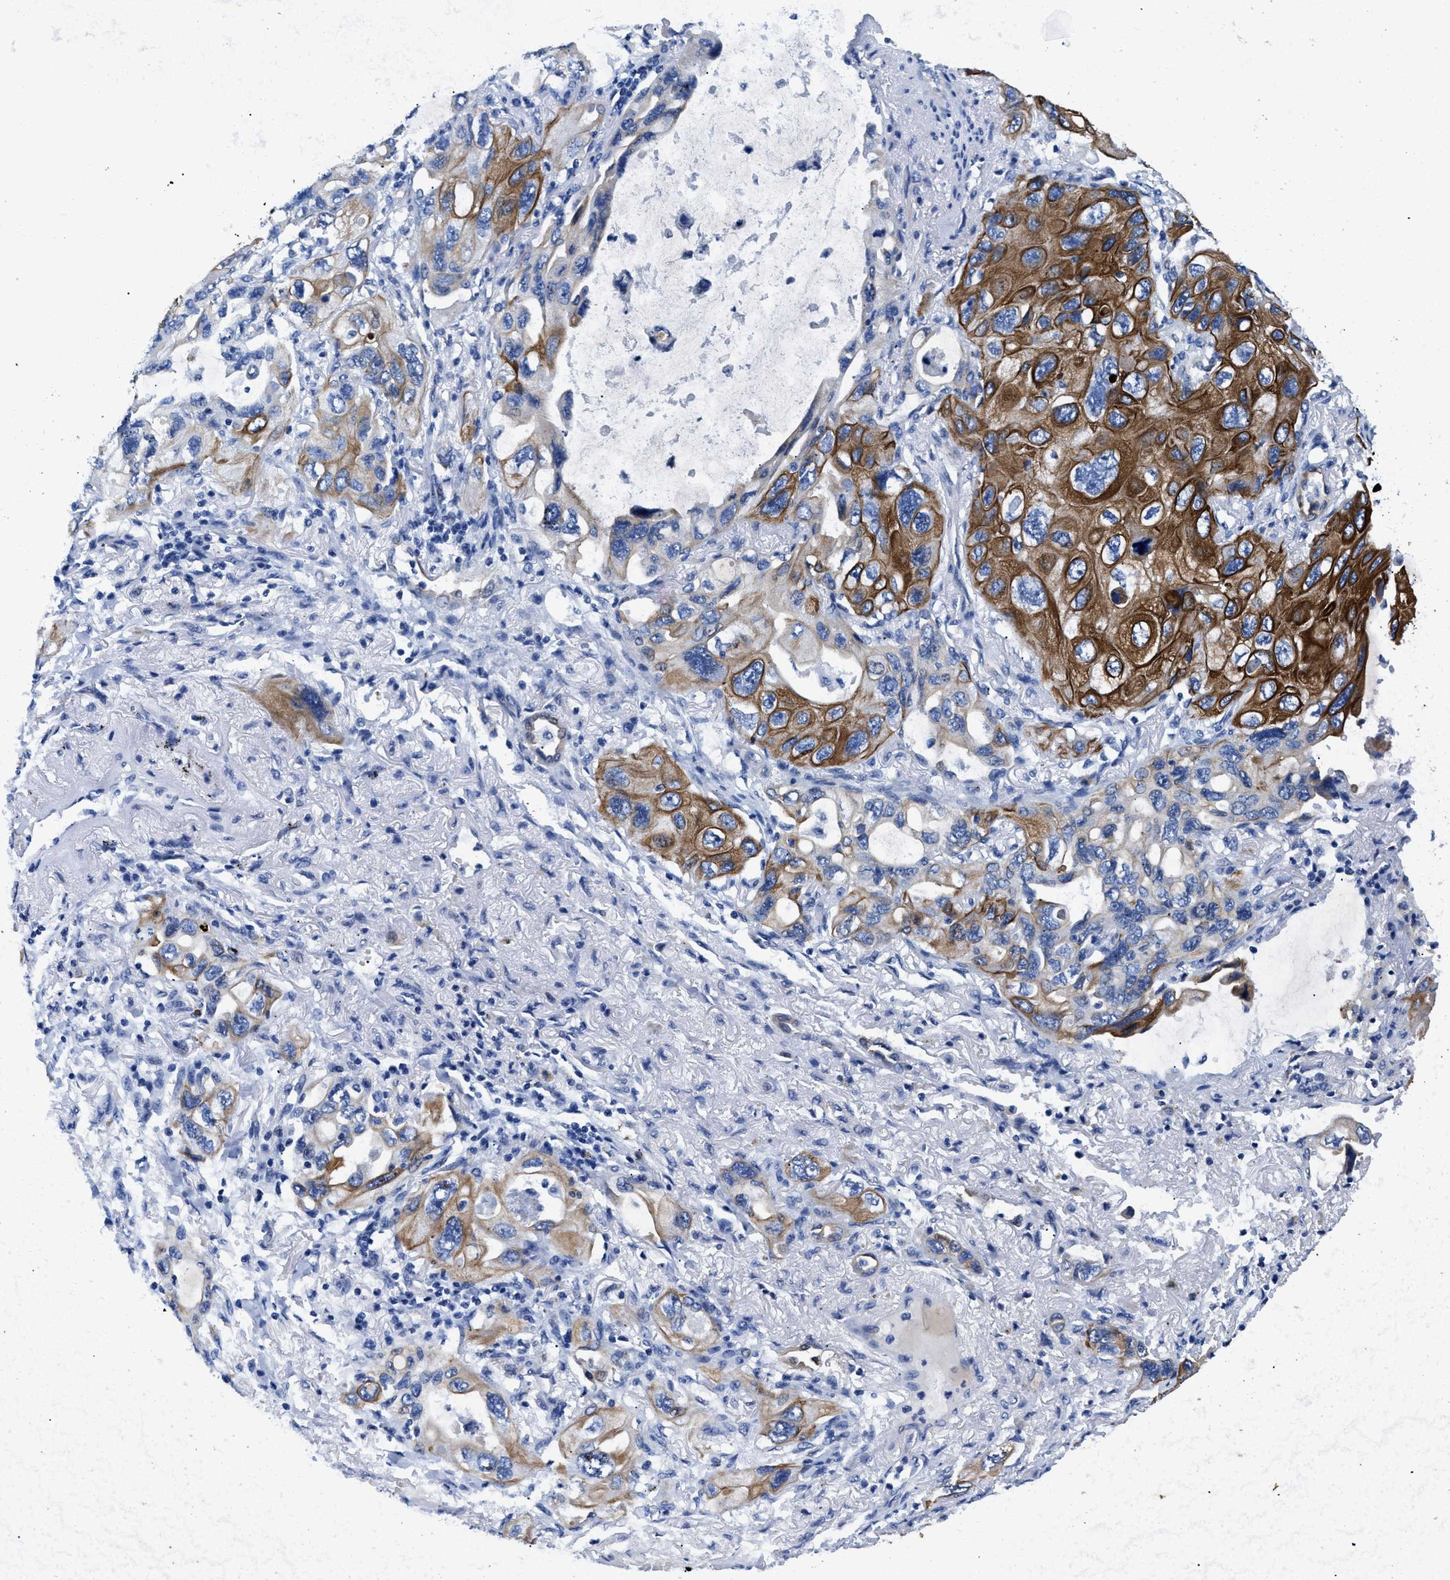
{"staining": {"intensity": "strong", "quantity": "25%-75%", "location": "cytoplasmic/membranous"}, "tissue": "lung cancer", "cell_type": "Tumor cells", "image_type": "cancer", "snomed": [{"axis": "morphology", "description": "Squamous cell carcinoma, NOS"}, {"axis": "topography", "description": "Lung"}], "caption": "A high amount of strong cytoplasmic/membranous staining is present in about 25%-75% of tumor cells in lung cancer tissue. (DAB = brown stain, brightfield microscopy at high magnification).", "gene": "TMEM68", "patient": {"sex": "female", "age": 73}}